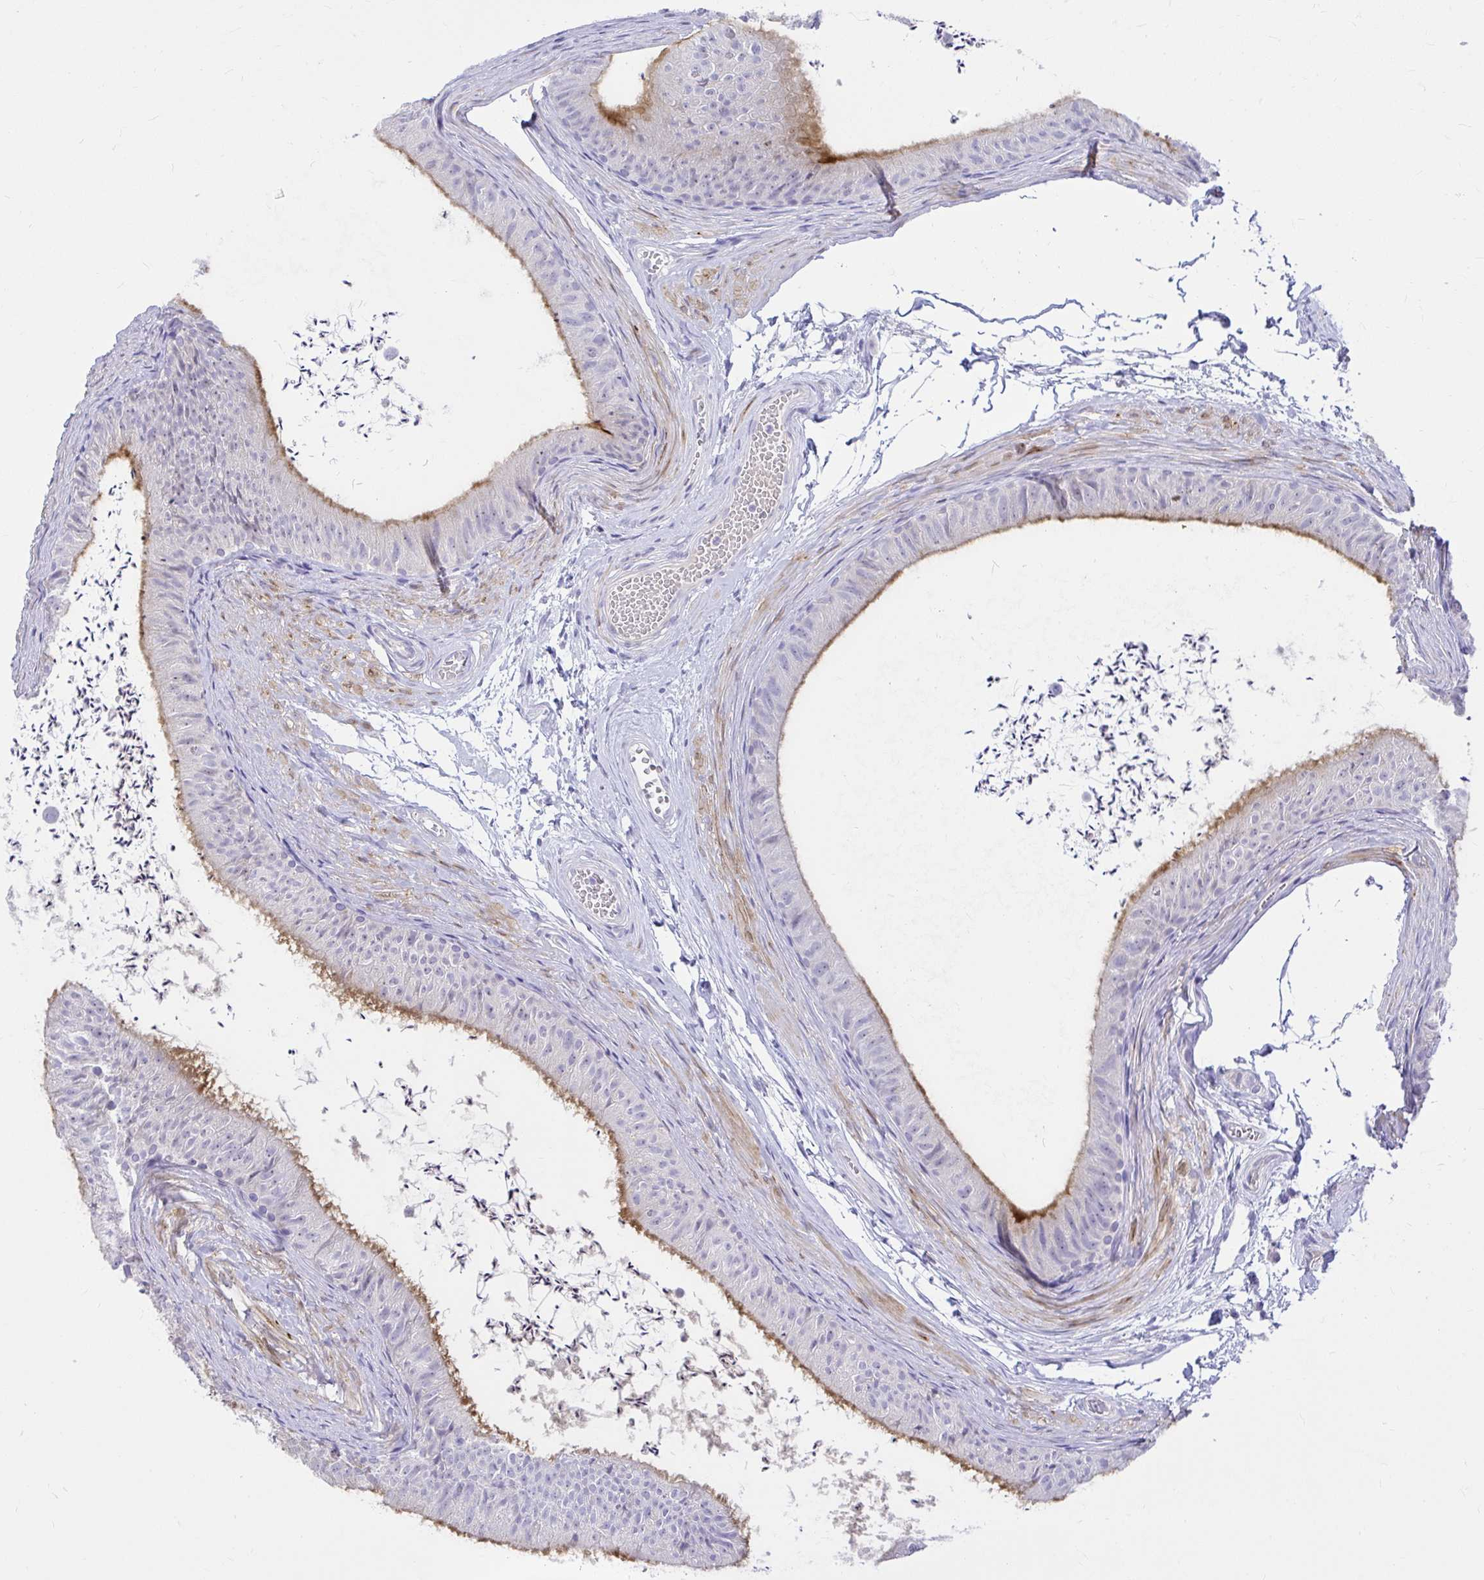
{"staining": {"intensity": "moderate", "quantity": "25%-75%", "location": "cytoplasmic/membranous"}, "tissue": "epididymis", "cell_type": "Glandular cells", "image_type": "normal", "snomed": [{"axis": "morphology", "description": "Normal tissue, NOS"}, {"axis": "topography", "description": "Epididymis, spermatic cord, NOS"}, {"axis": "topography", "description": "Epididymis"}, {"axis": "topography", "description": "Peripheral nerve tissue"}], "caption": "Immunohistochemistry (IHC) photomicrograph of normal human epididymis stained for a protein (brown), which reveals medium levels of moderate cytoplasmic/membranous staining in about 25%-75% of glandular cells.", "gene": "PKN3", "patient": {"sex": "male", "age": 29}}